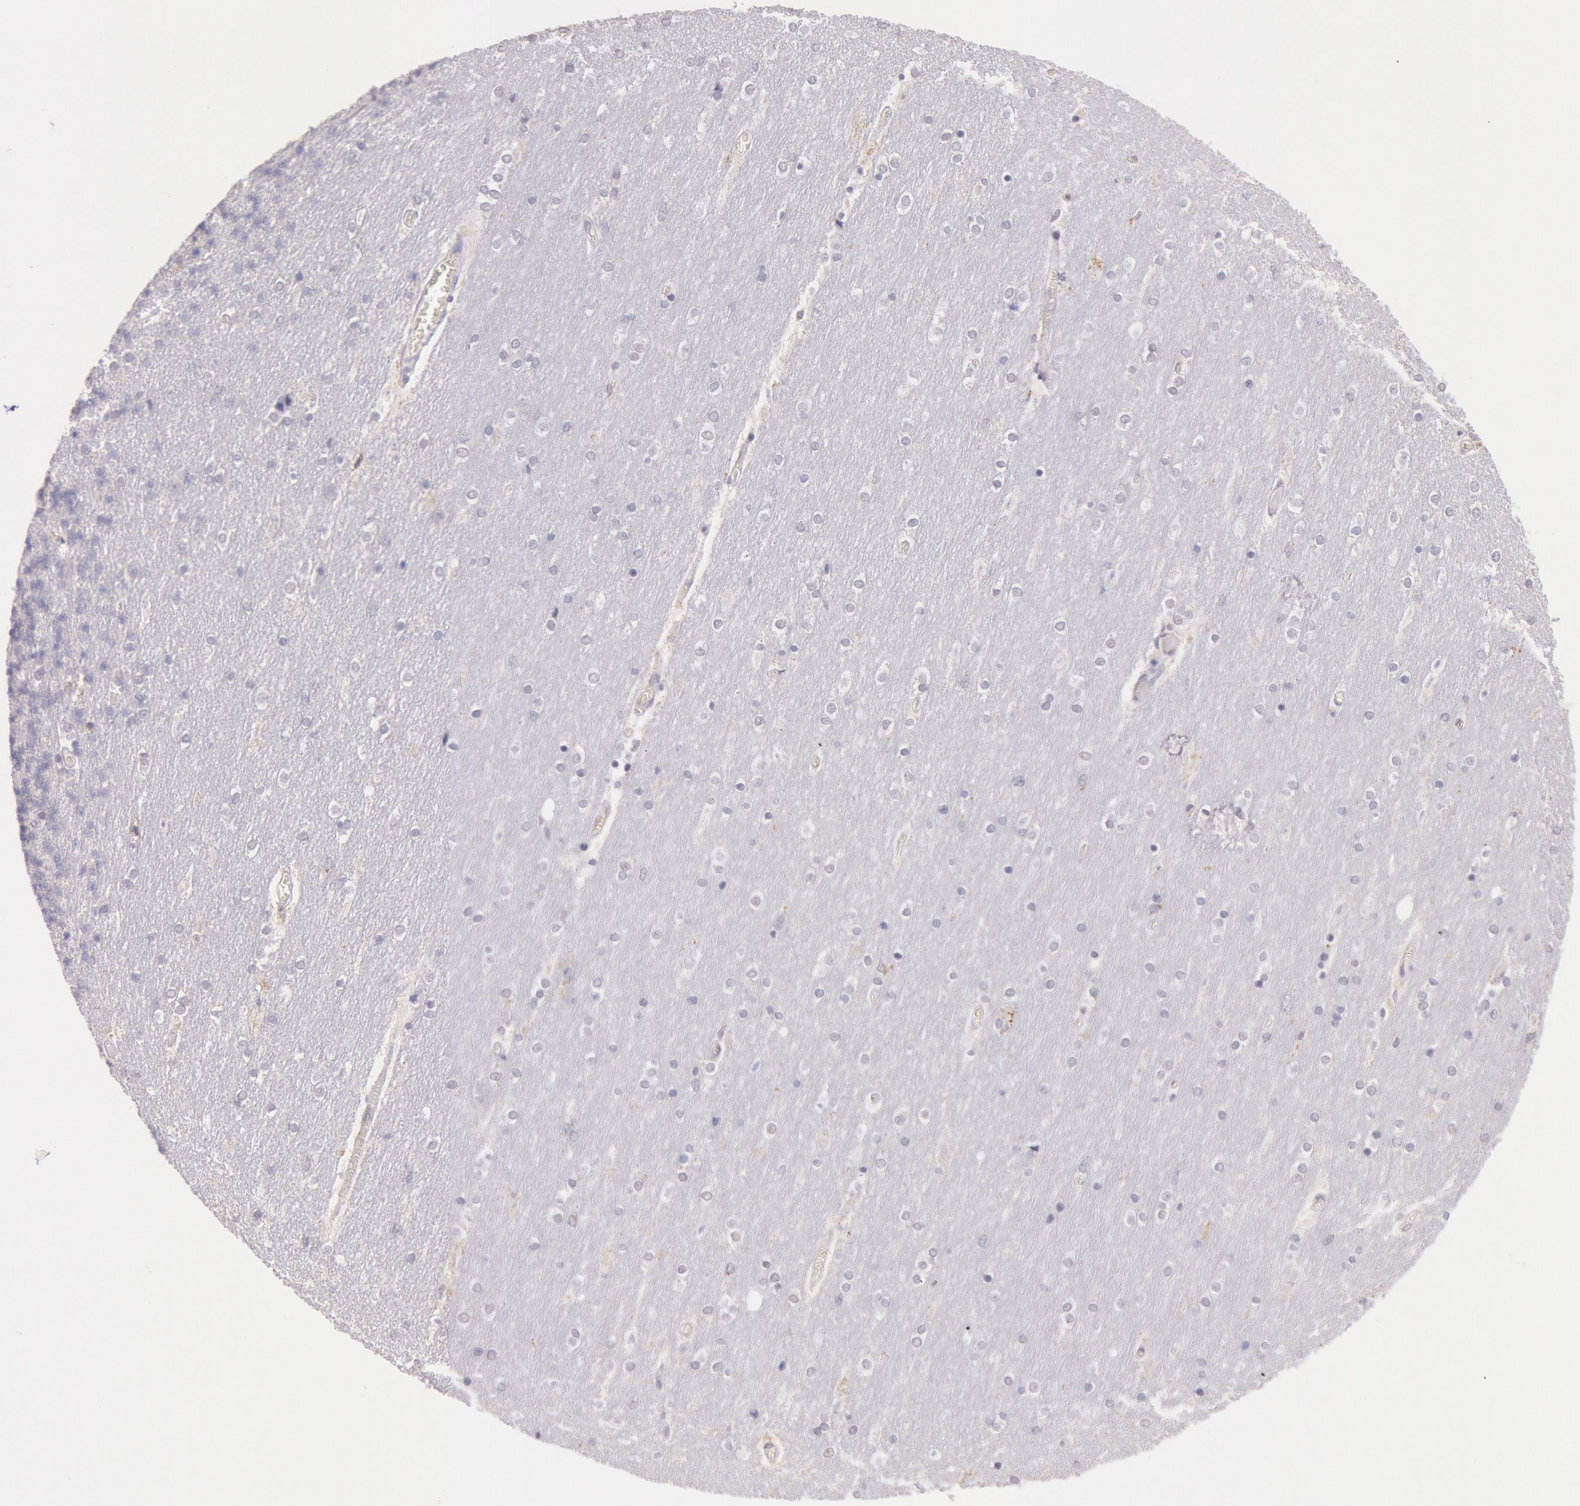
{"staining": {"intensity": "negative", "quantity": "none", "location": "none"}, "tissue": "cerebellum", "cell_type": "Cells in granular layer", "image_type": "normal", "snomed": [{"axis": "morphology", "description": "Normal tissue, NOS"}, {"axis": "topography", "description": "Cerebellum"}], "caption": "An immunohistochemistry micrograph of normal cerebellum is shown. There is no staining in cells in granular layer of cerebellum. (Brightfield microscopy of DAB (3,3'-diaminobenzidine) immunohistochemistry (IHC) at high magnification).", "gene": "FRMD6", "patient": {"sex": "female", "age": 54}}